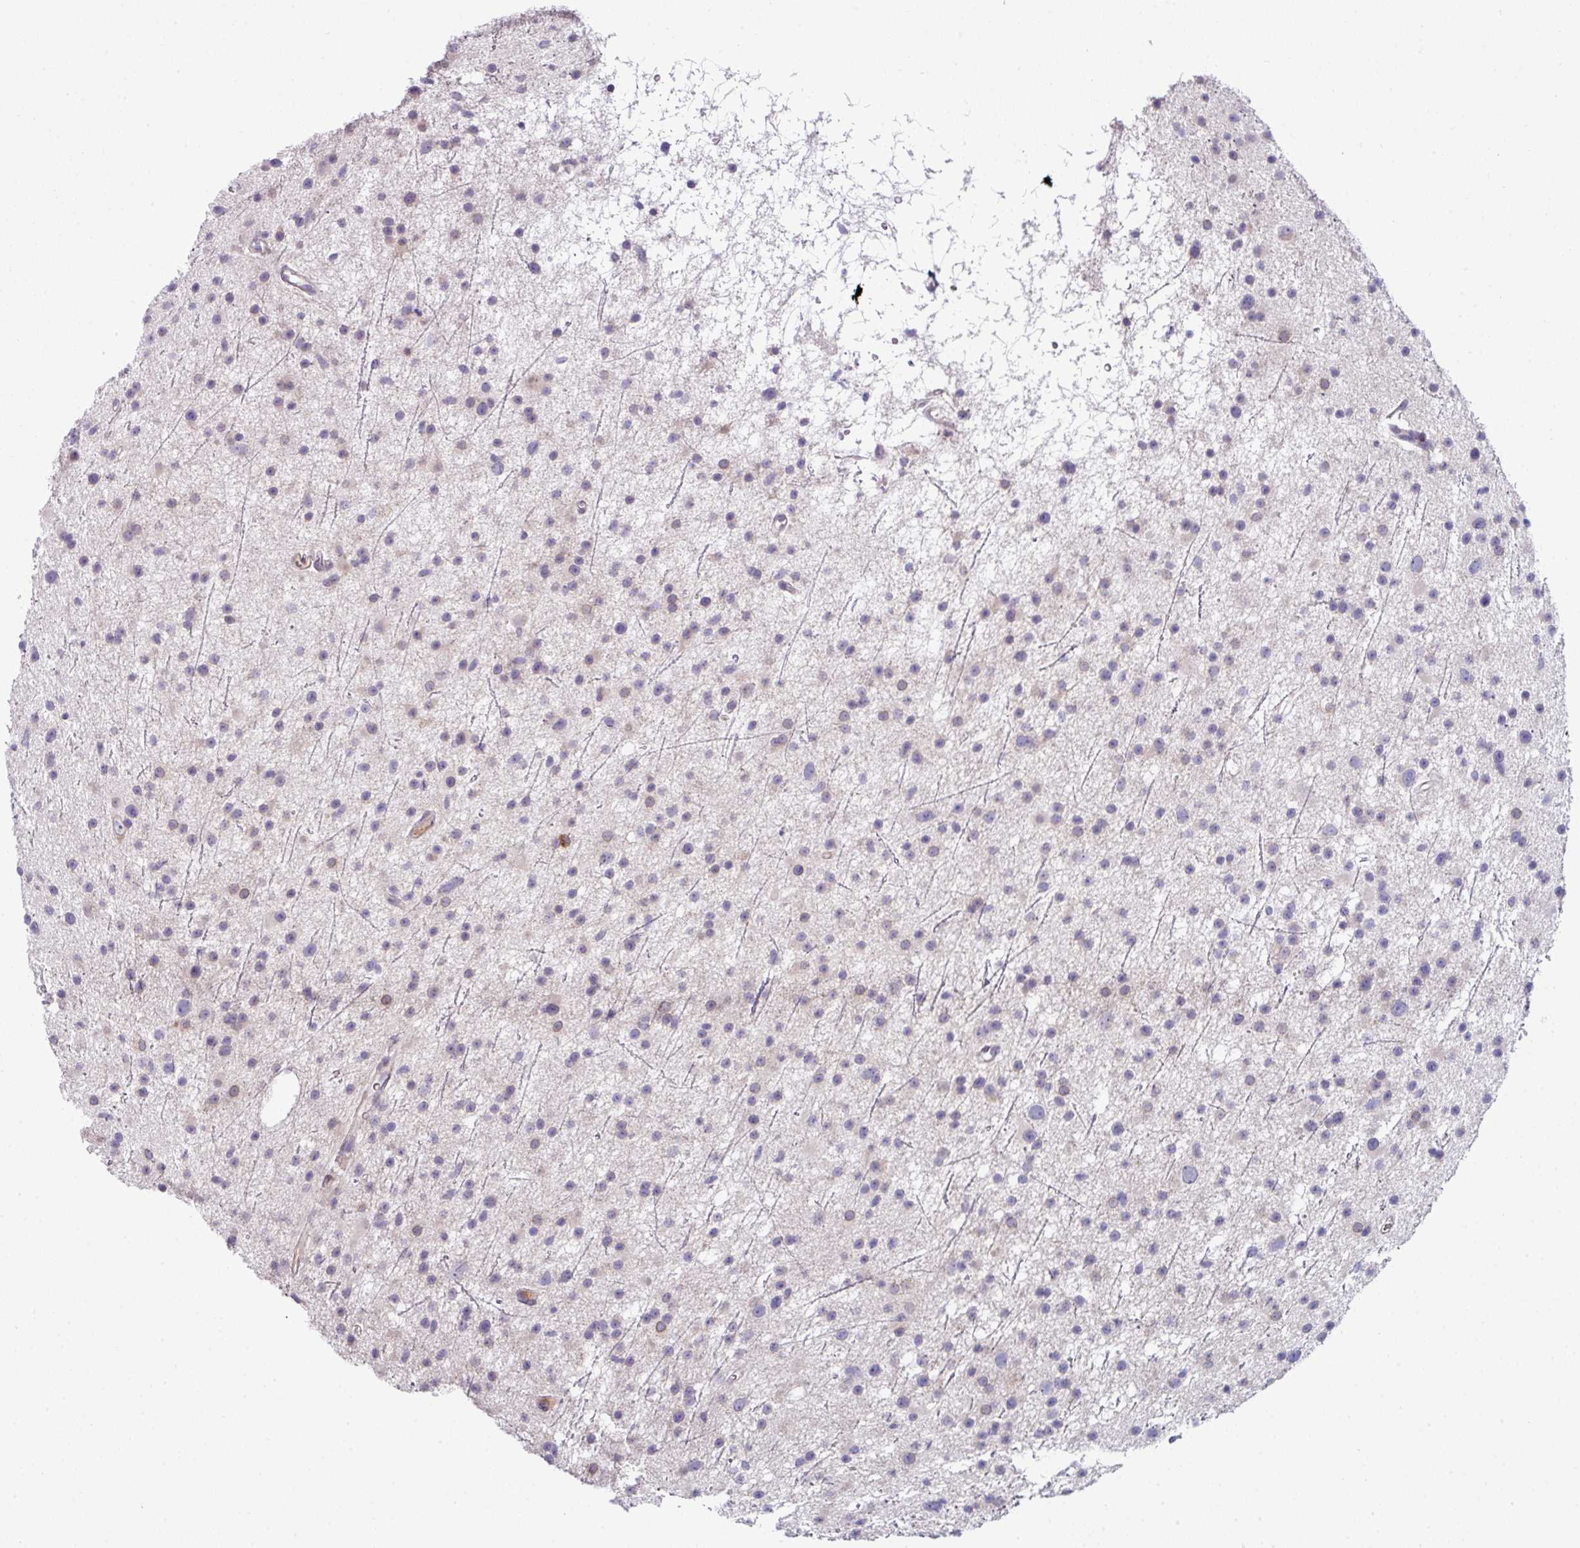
{"staining": {"intensity": "negative", "quantity": "none", "location": "none"}, "tissue": "glioma", "cell_type": "Tumor cells", "image_type": "cancer", "snomed": [{"axis": "morphology", "description": "Glioma, malignant, Low grade"}, {"axis": "topography", "description": "Cerebral cortex"}], "caption": "Tumor cells show no significant staining in glioma.", "gene": "SLAMF6", "patient": {"sex": "female", "age": 39}}